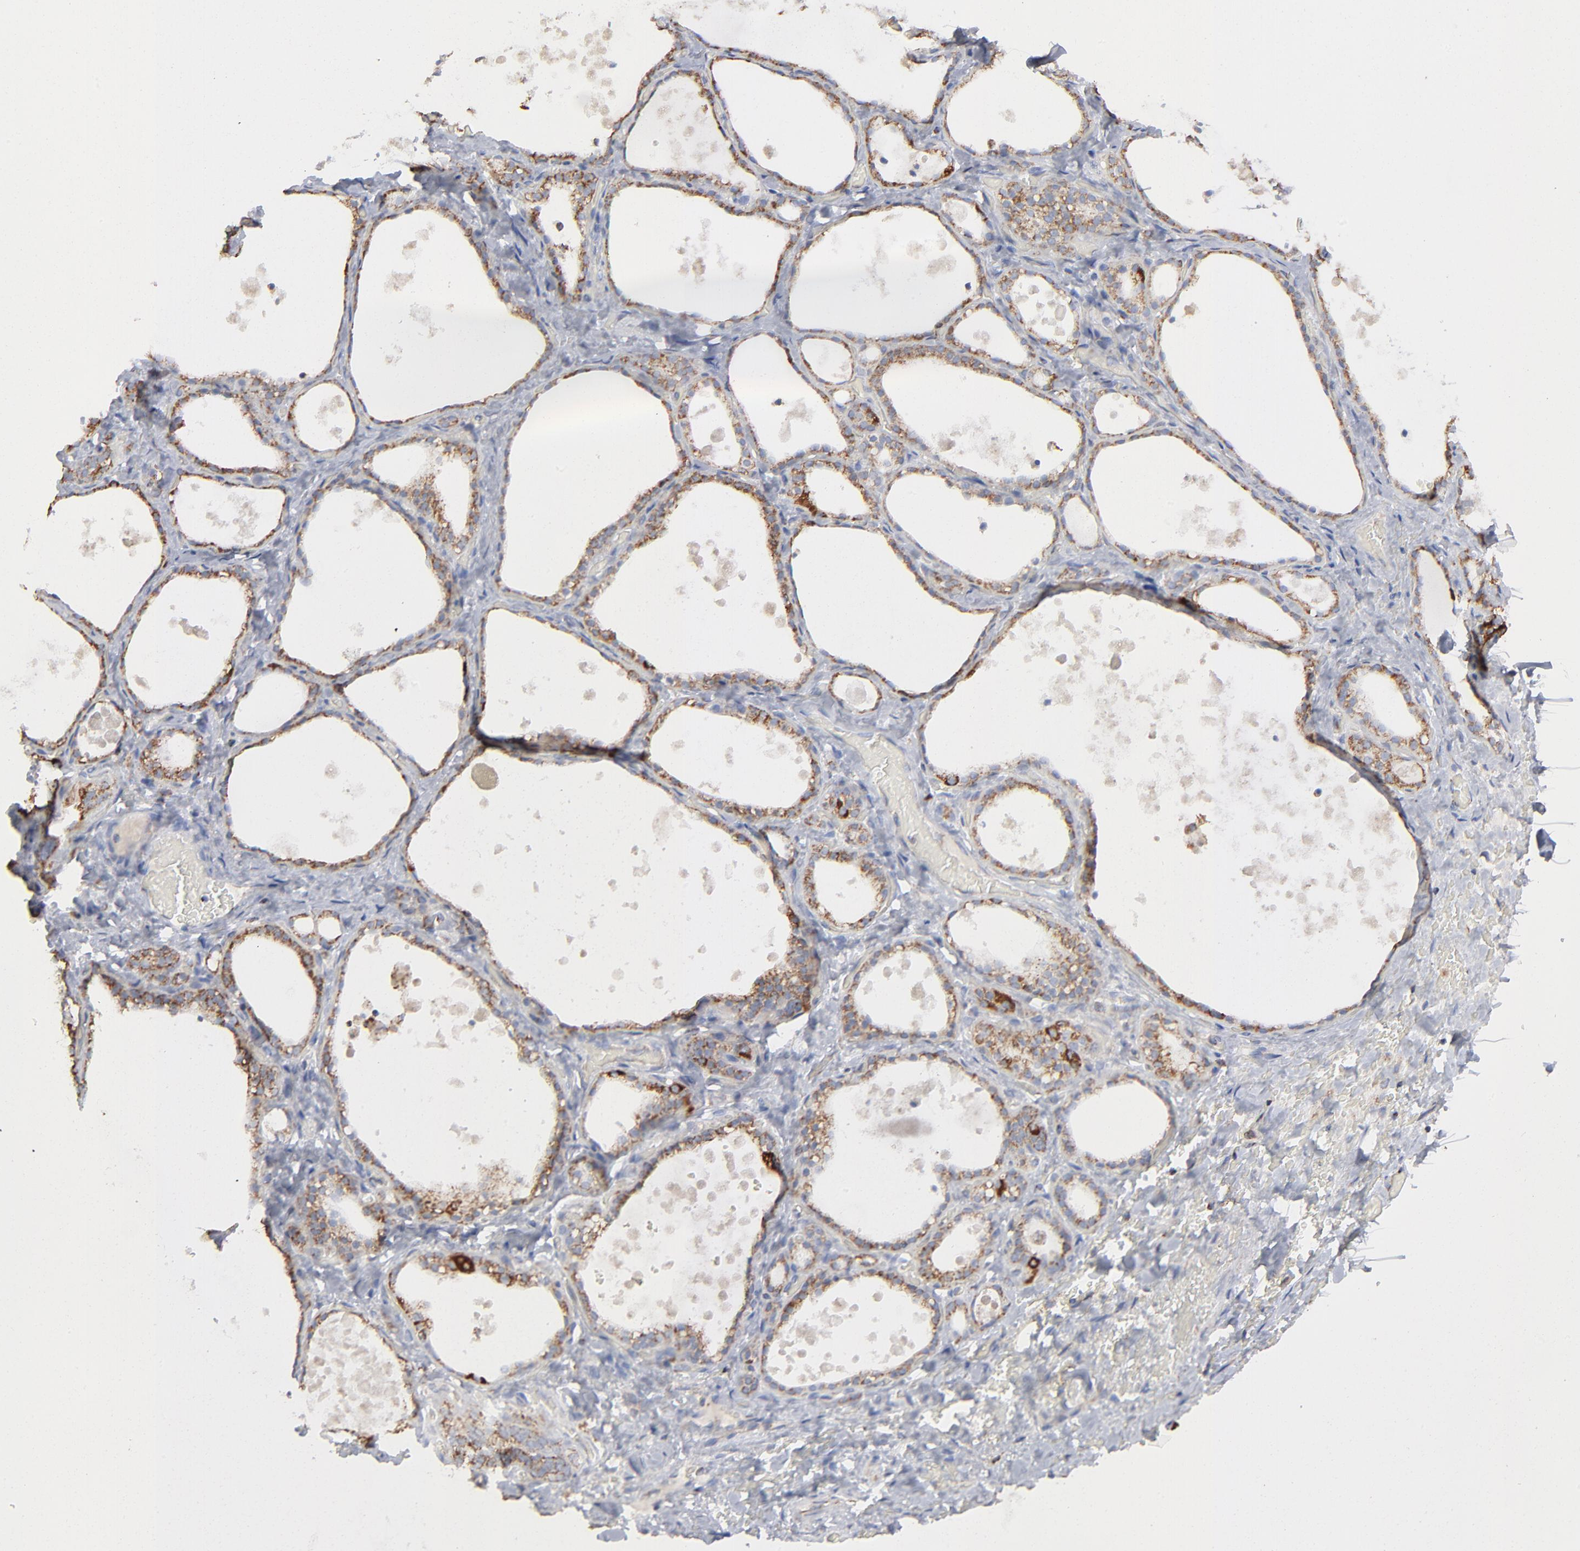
{"staining": {"intensity": "strong", "quantity": ">75%", "location": "cytoplasmic/membranous"}, "tissue": "thyroid gland", "cell_type": "Glandular cells", "image_type": "normal", "snomed": [{"axis": "morphology", "description": "Normal tissue, NOS"}, {"axis": "topography", "description": "Thyroid gland"}], "caption": "Immunohistochemical staining of normal human thyroid gland shows >75% levels of strong cytoplasmic/membranous protein positivity in about >75% of glandular cells.", "gene": "ASB3", "patient": {"sex": "male", "age": 61}}